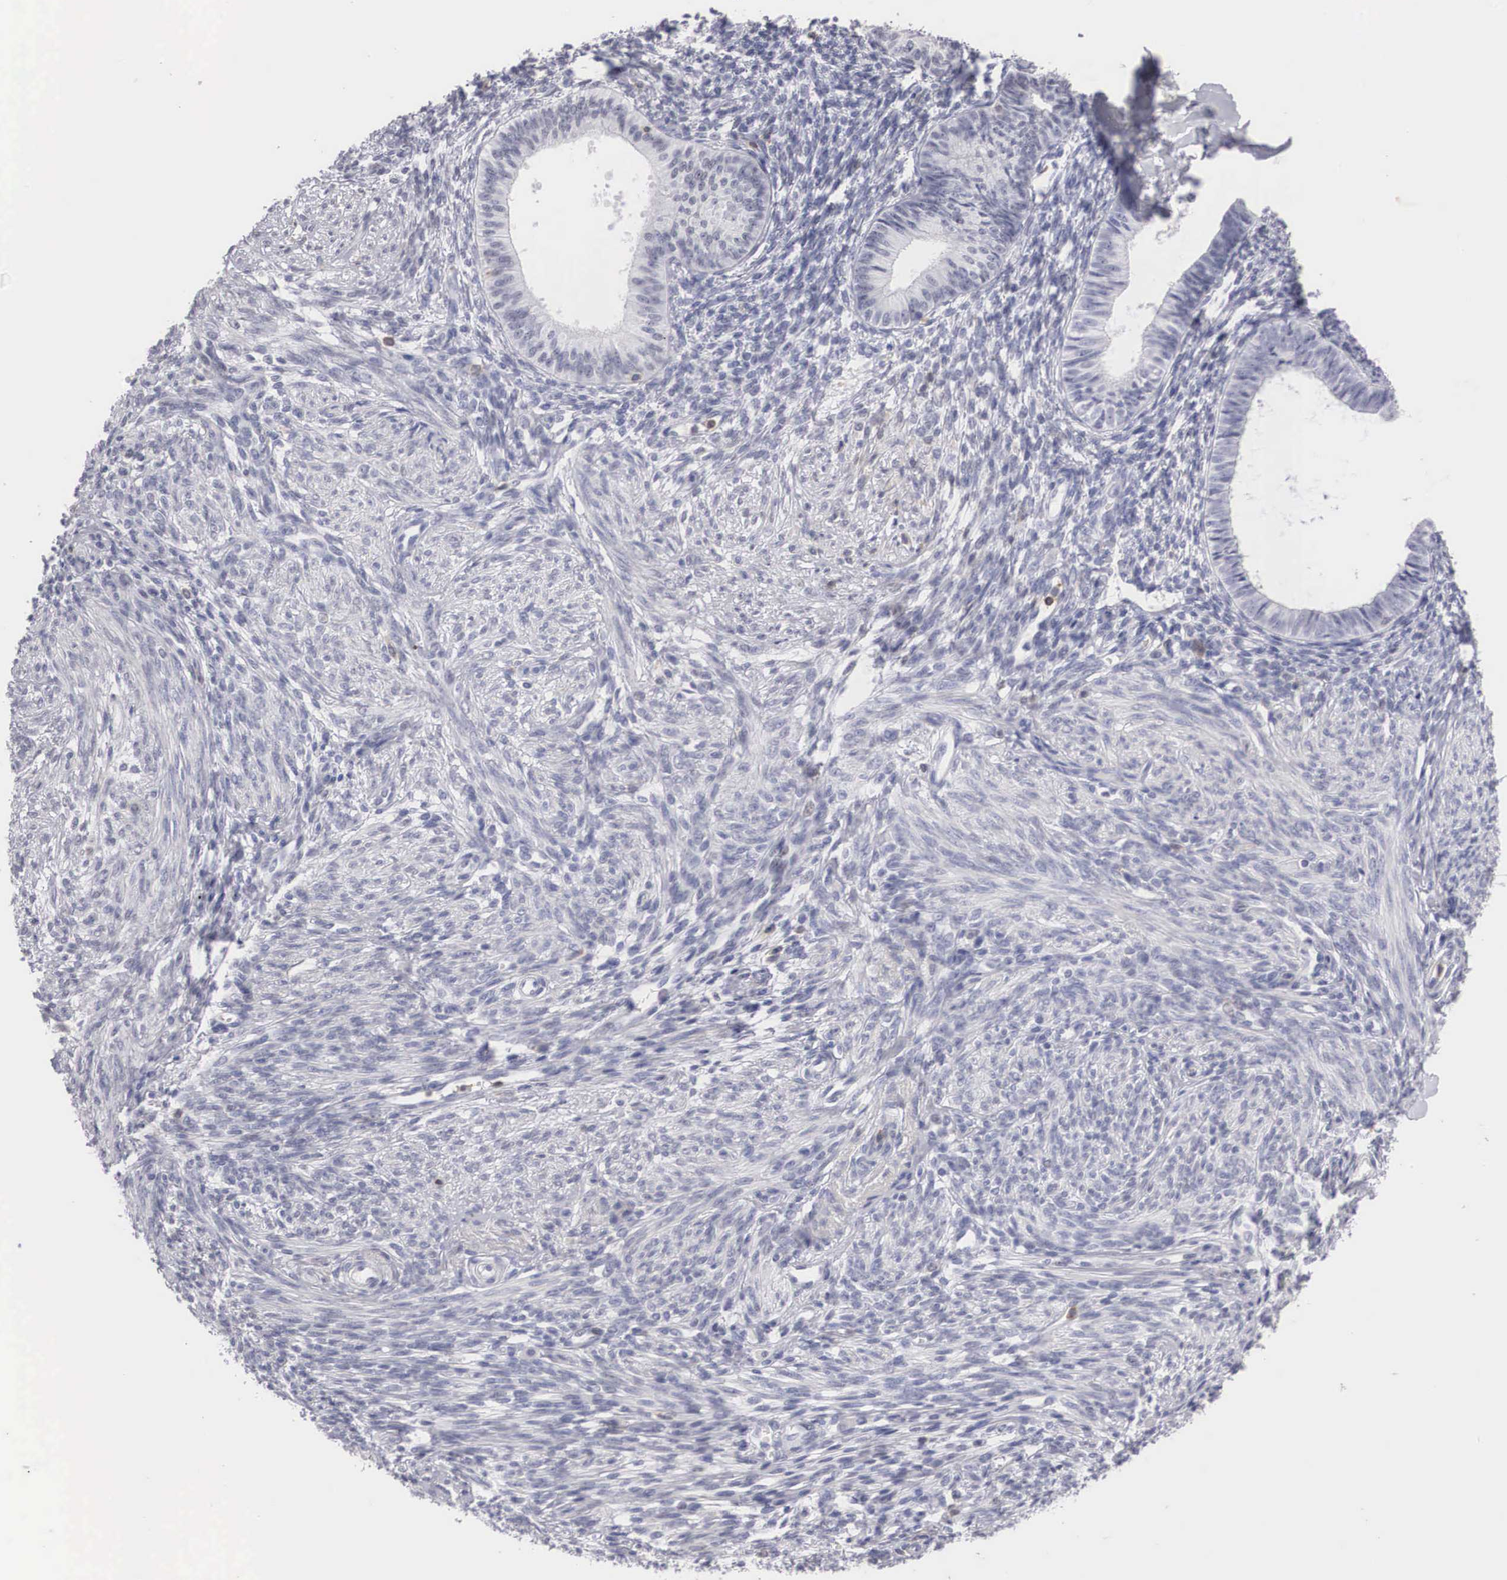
{"staining": {"intensity": "negative", "quantity": "none", "location": "none"}, "tissue": "endometrium", "cell_type": "Cells in endometrial stroma", "image_type": "normal", "snomed": [{"axis": "morphology", "description": "Normal tissue, NOS"}, {"axis": "topography", "description": "Endometrium"}], "caption": "Human endometrium stained for a protein using immunohistochemistry (IHC) shows no positivity in cells in endometrial stroma.", "gene": "FAM47A", "patient": {"sex": "female", "age": 82}}